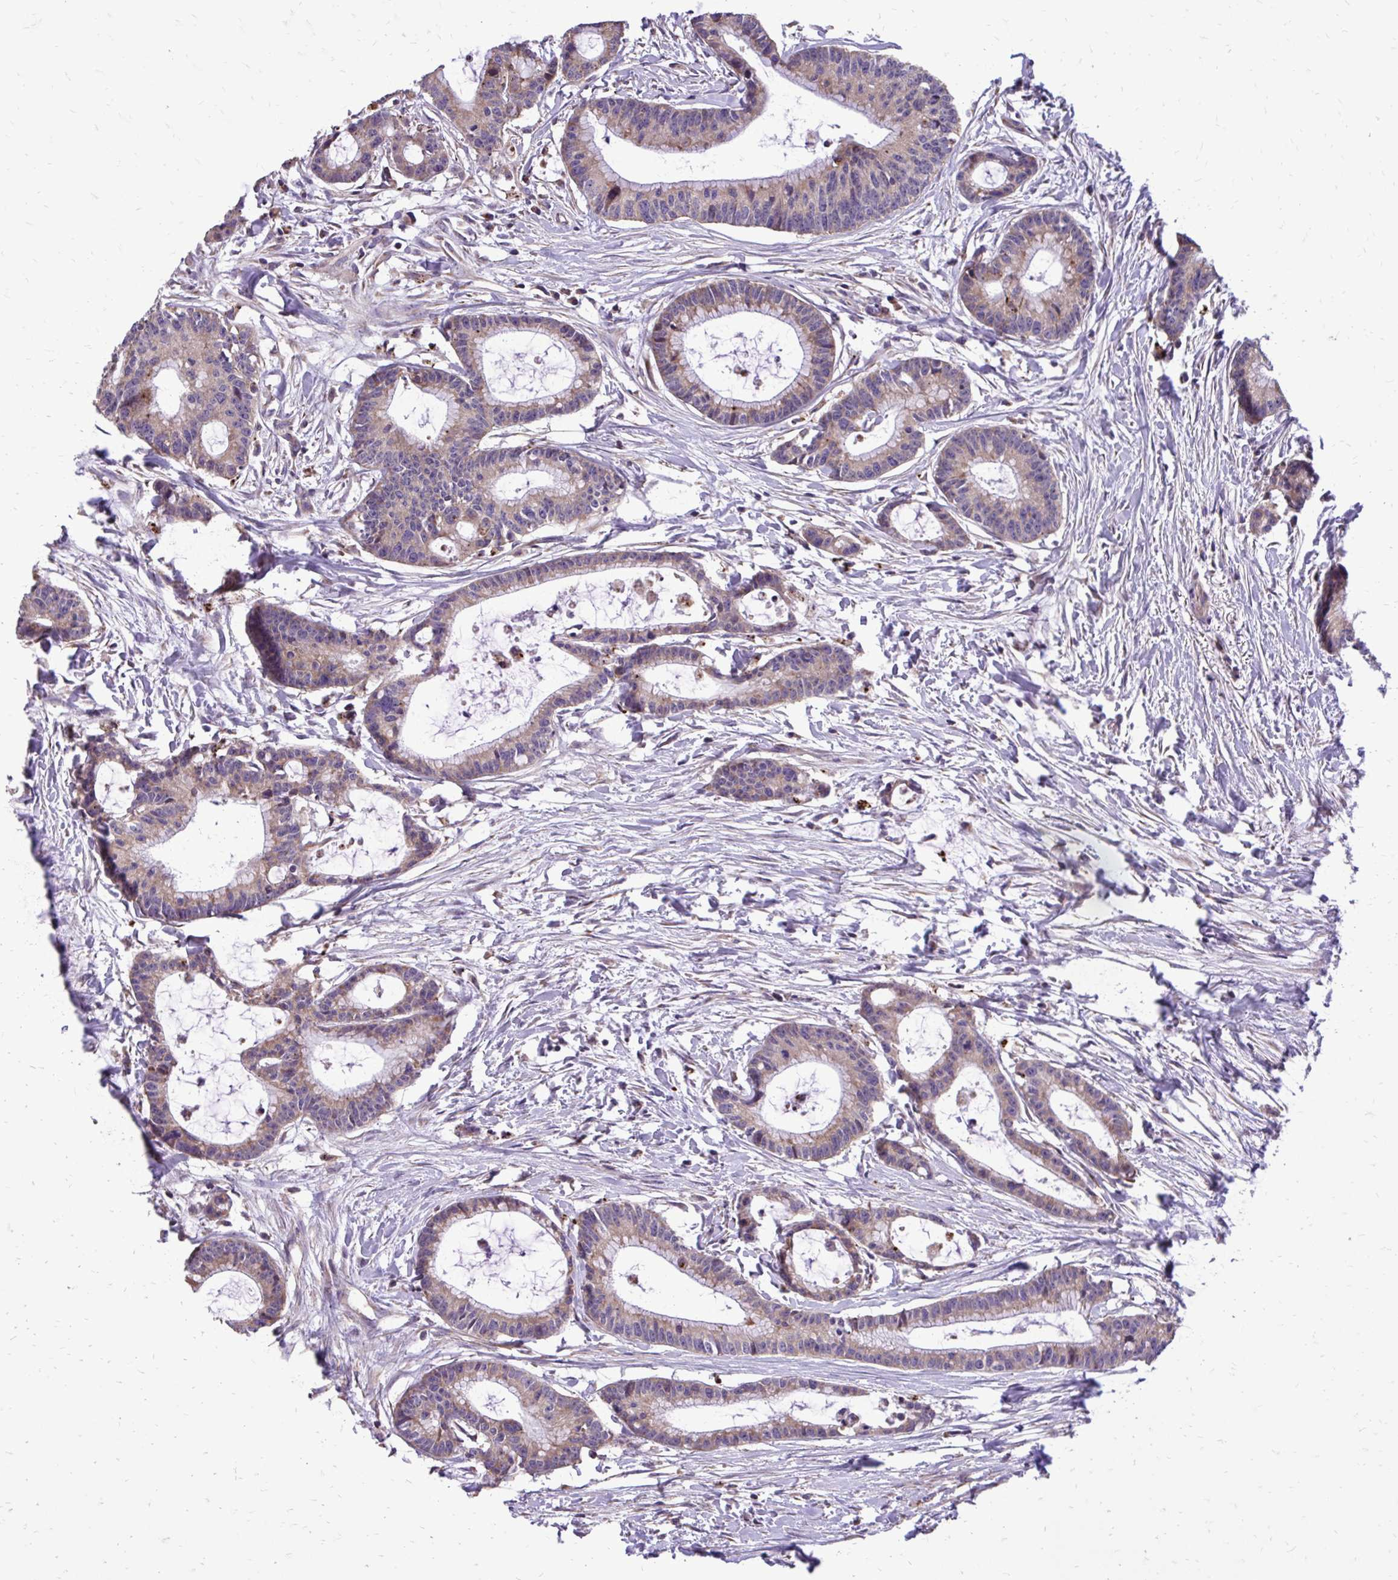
{"staining": {"intensity": "weak", "quantity": ">75%", "location": "cytoplasmic/membranous"}, "tissue": "colorectal cancer", "cell_type": "Tumor cells", "image_type": "cancer", "snomed": [{"axis": "morphology", "description": "Adenocarcinoma, NOS"}, {"axis": "topography", "description": "Colon"}], "caption": "This micrograph demonstrates colorectal cancer (adenocarcinoma) stained with IHC to label a protein in brown. The cytoplasmic/membranous of tumor cells show weak positivity for the protein. Nuclei are counter-stained blue.", "gene": "ABCC3", "patient": {"sex": "female", "age": 78}}